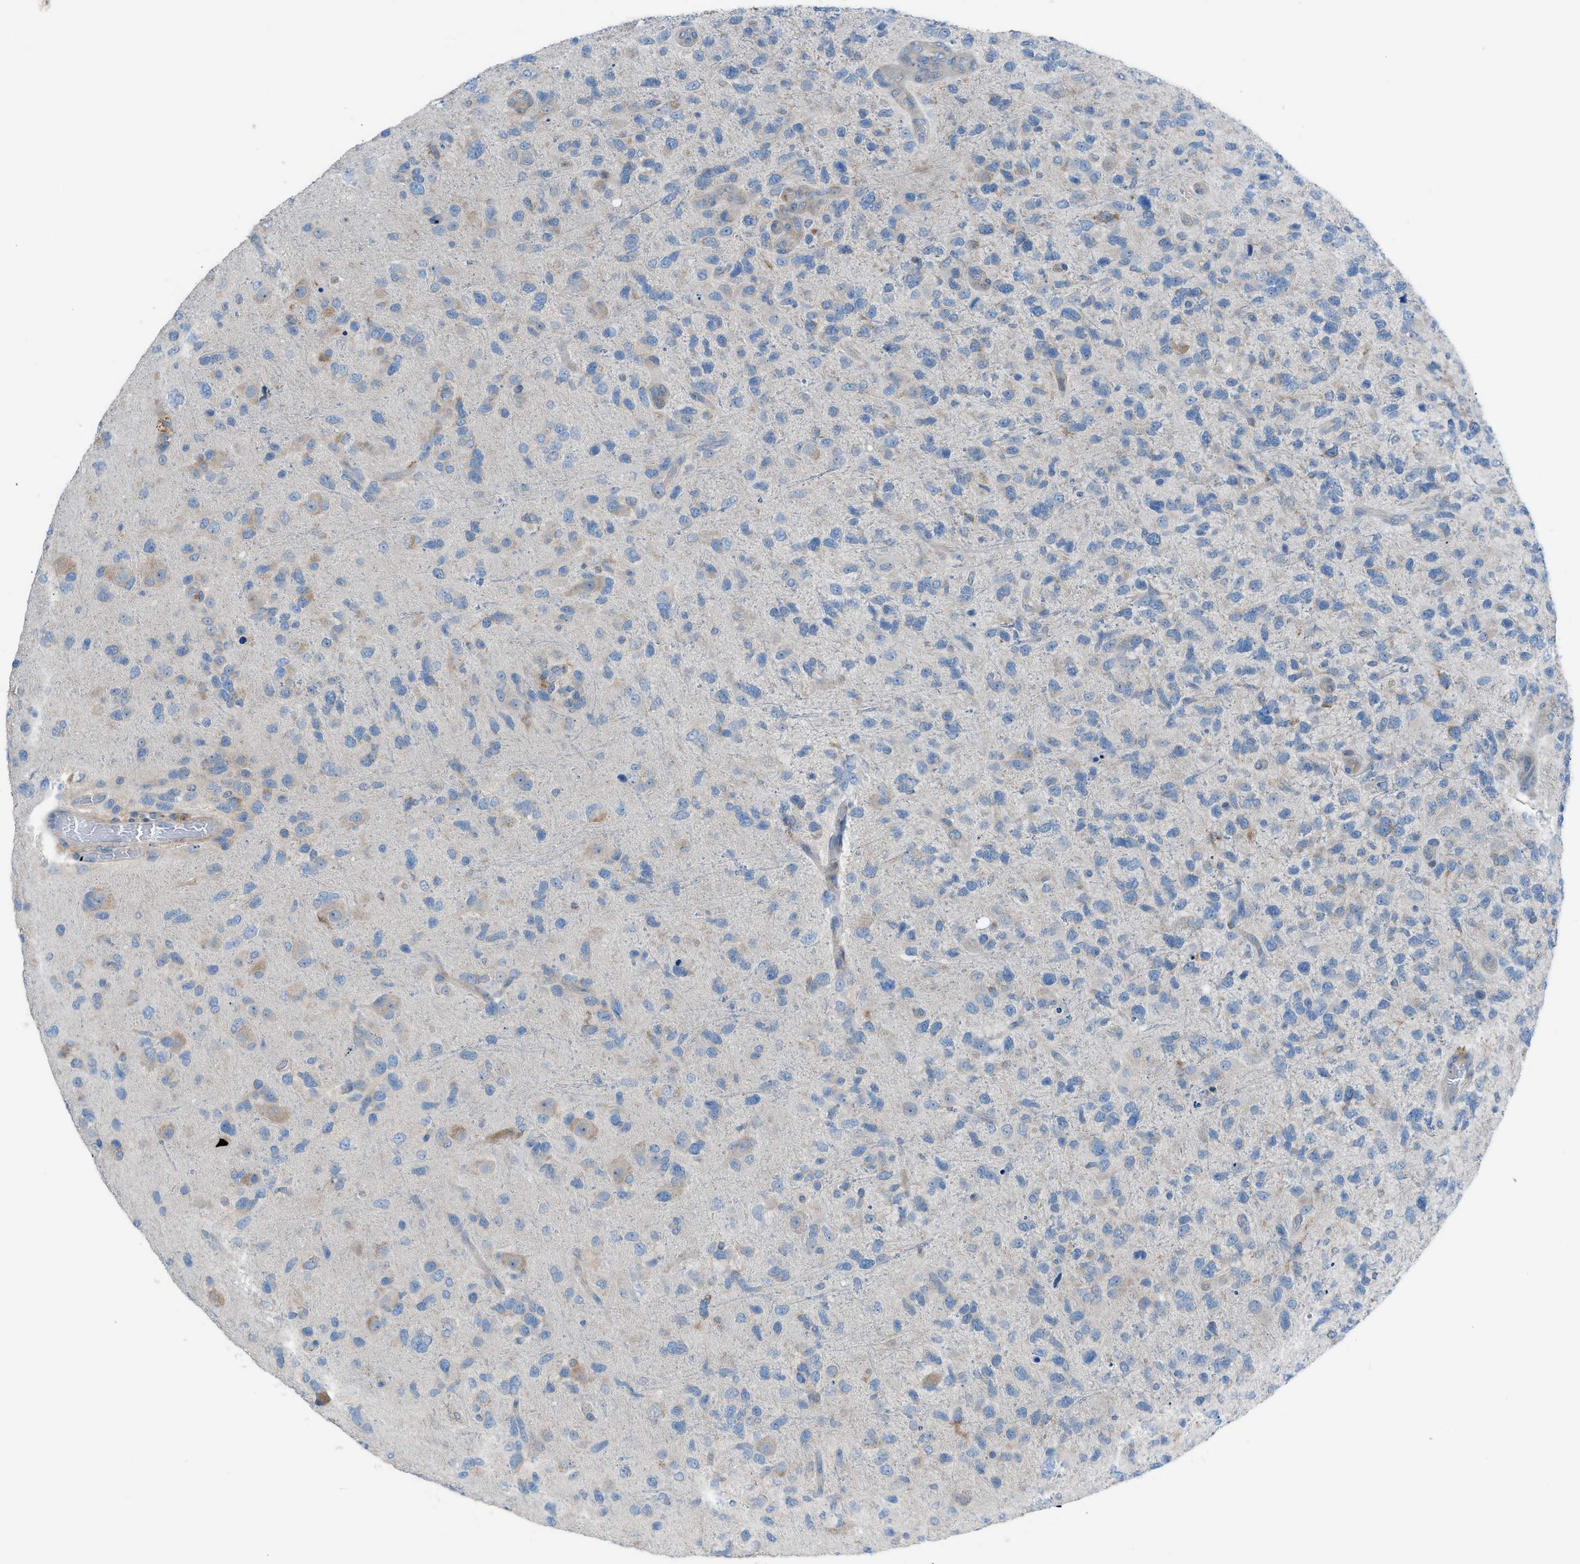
{"staining": {"intensity": "negative", "quantity": "none", "location": "none"}, "tissue": "glioma", "cell_type": "Tumor cells", "image_type": "cancer", "snomed": [{"axis": "morphology", "description": "Glioma, malignant, High grade"}, {"axis": "topography", "description": "Brain"}], "caption": "Immunohistochemistry photomicrograph of human malignant high-grade glioma stained for a protein (brown), which shows no expression in tumor cells.", "gene": "HEG1", "patient": {"sex": "female", "age": 58}}